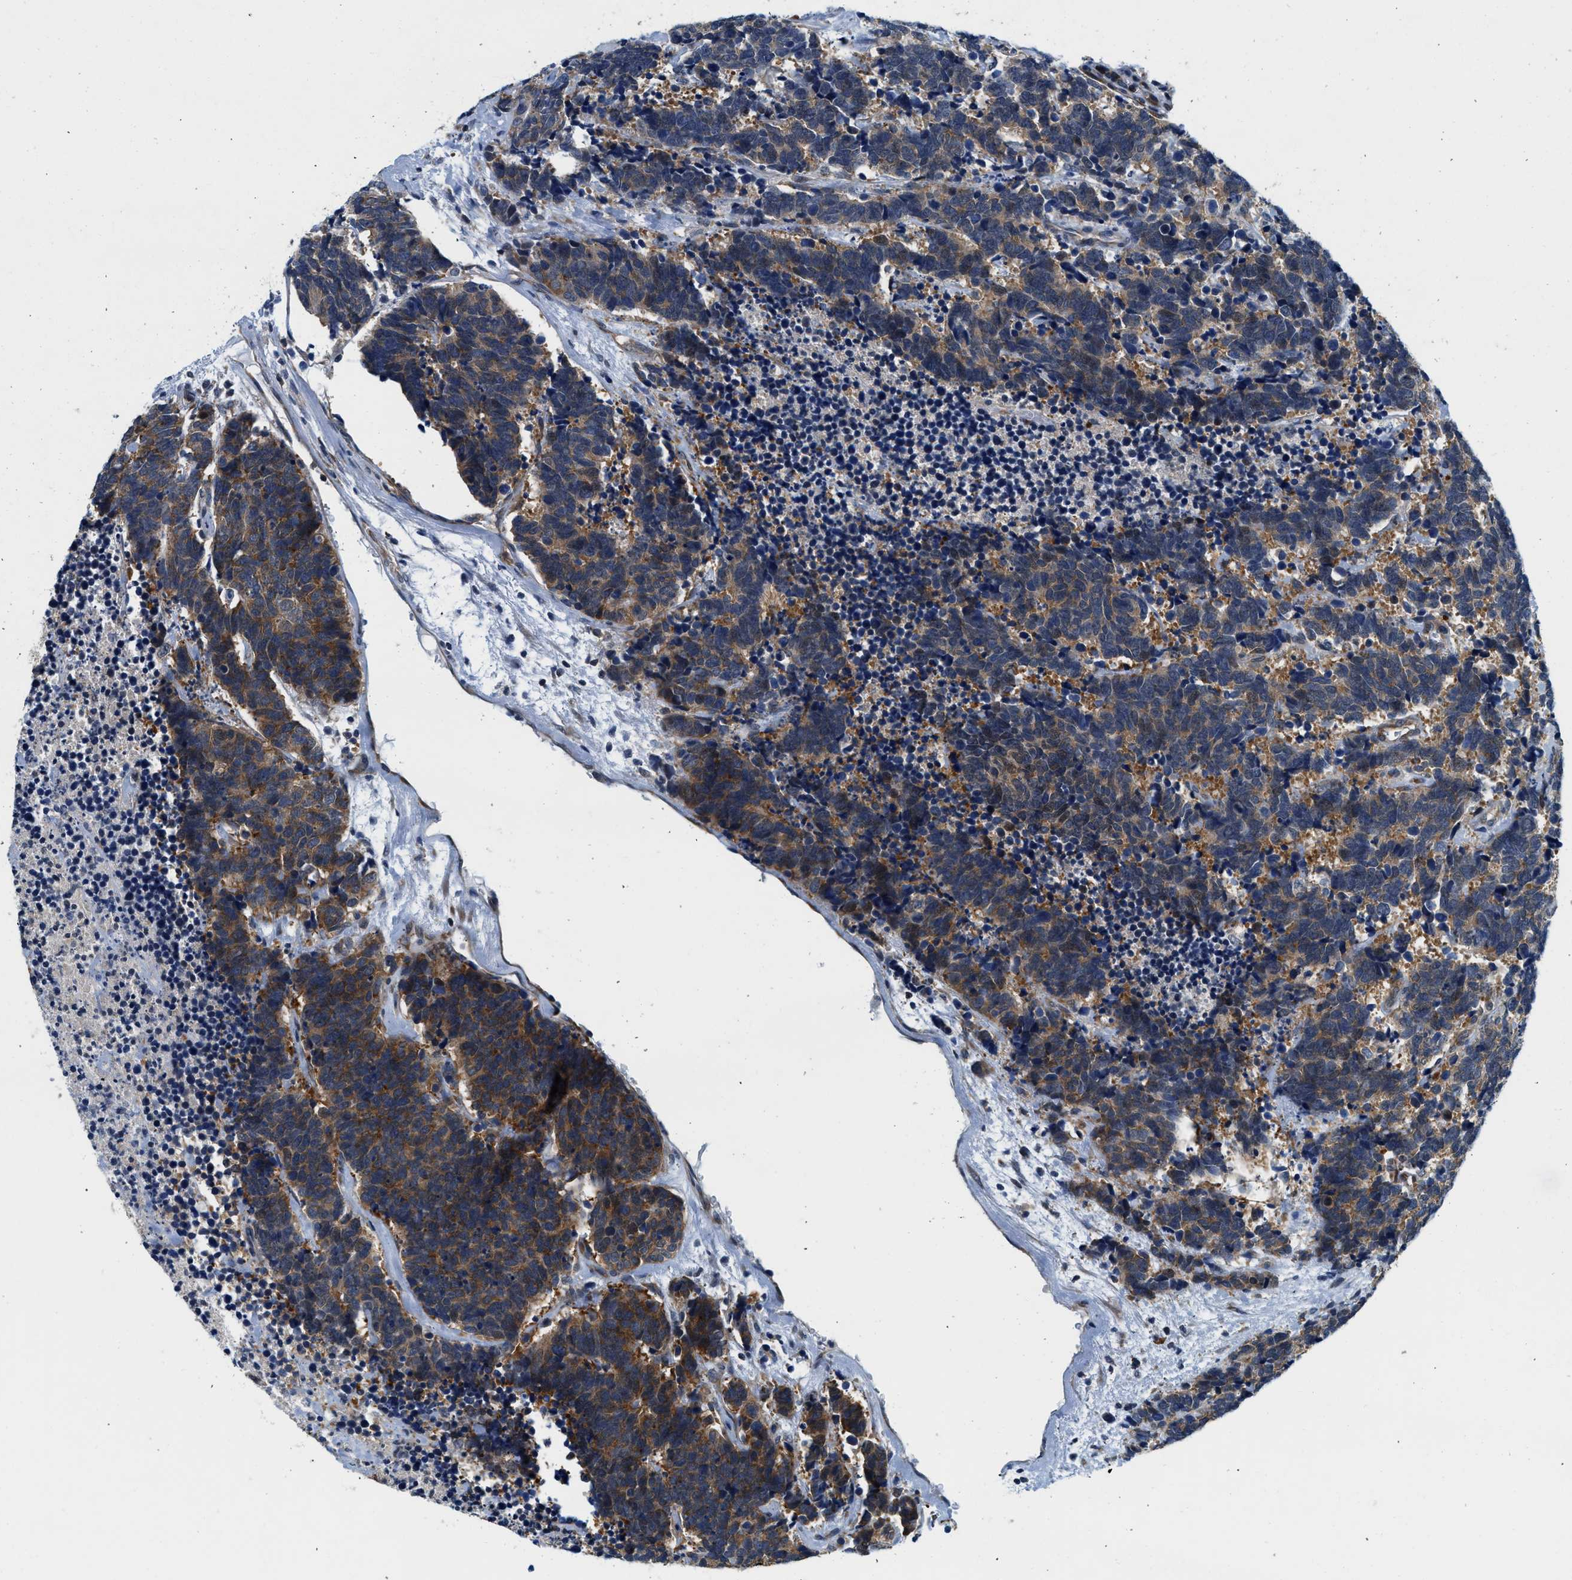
{"staining": {"intensity": "moderate", "quantity": ">75%", "location": "cytoplasmic/membranous"}, "tissue": "carcinoid", "cell_type": "Tumor cells", "image_type": "cancer", "snomed": [{"axis": "morphology", "description": "Carcinoma, NOS"}, {"axis": "morphology", "description": "Carcinoid, malignant, NOS"}, {"axis": "topography", "description": "Urinary bladder"}], "caption": "This micrograph demonstrates IHC staining of malignant carcinoid, with medium moderate cytoplasmic/membranous expression in about >75% of tumor cells.", "gene": "PA2G4", "patient": {"sex": "male", "age": 57}}